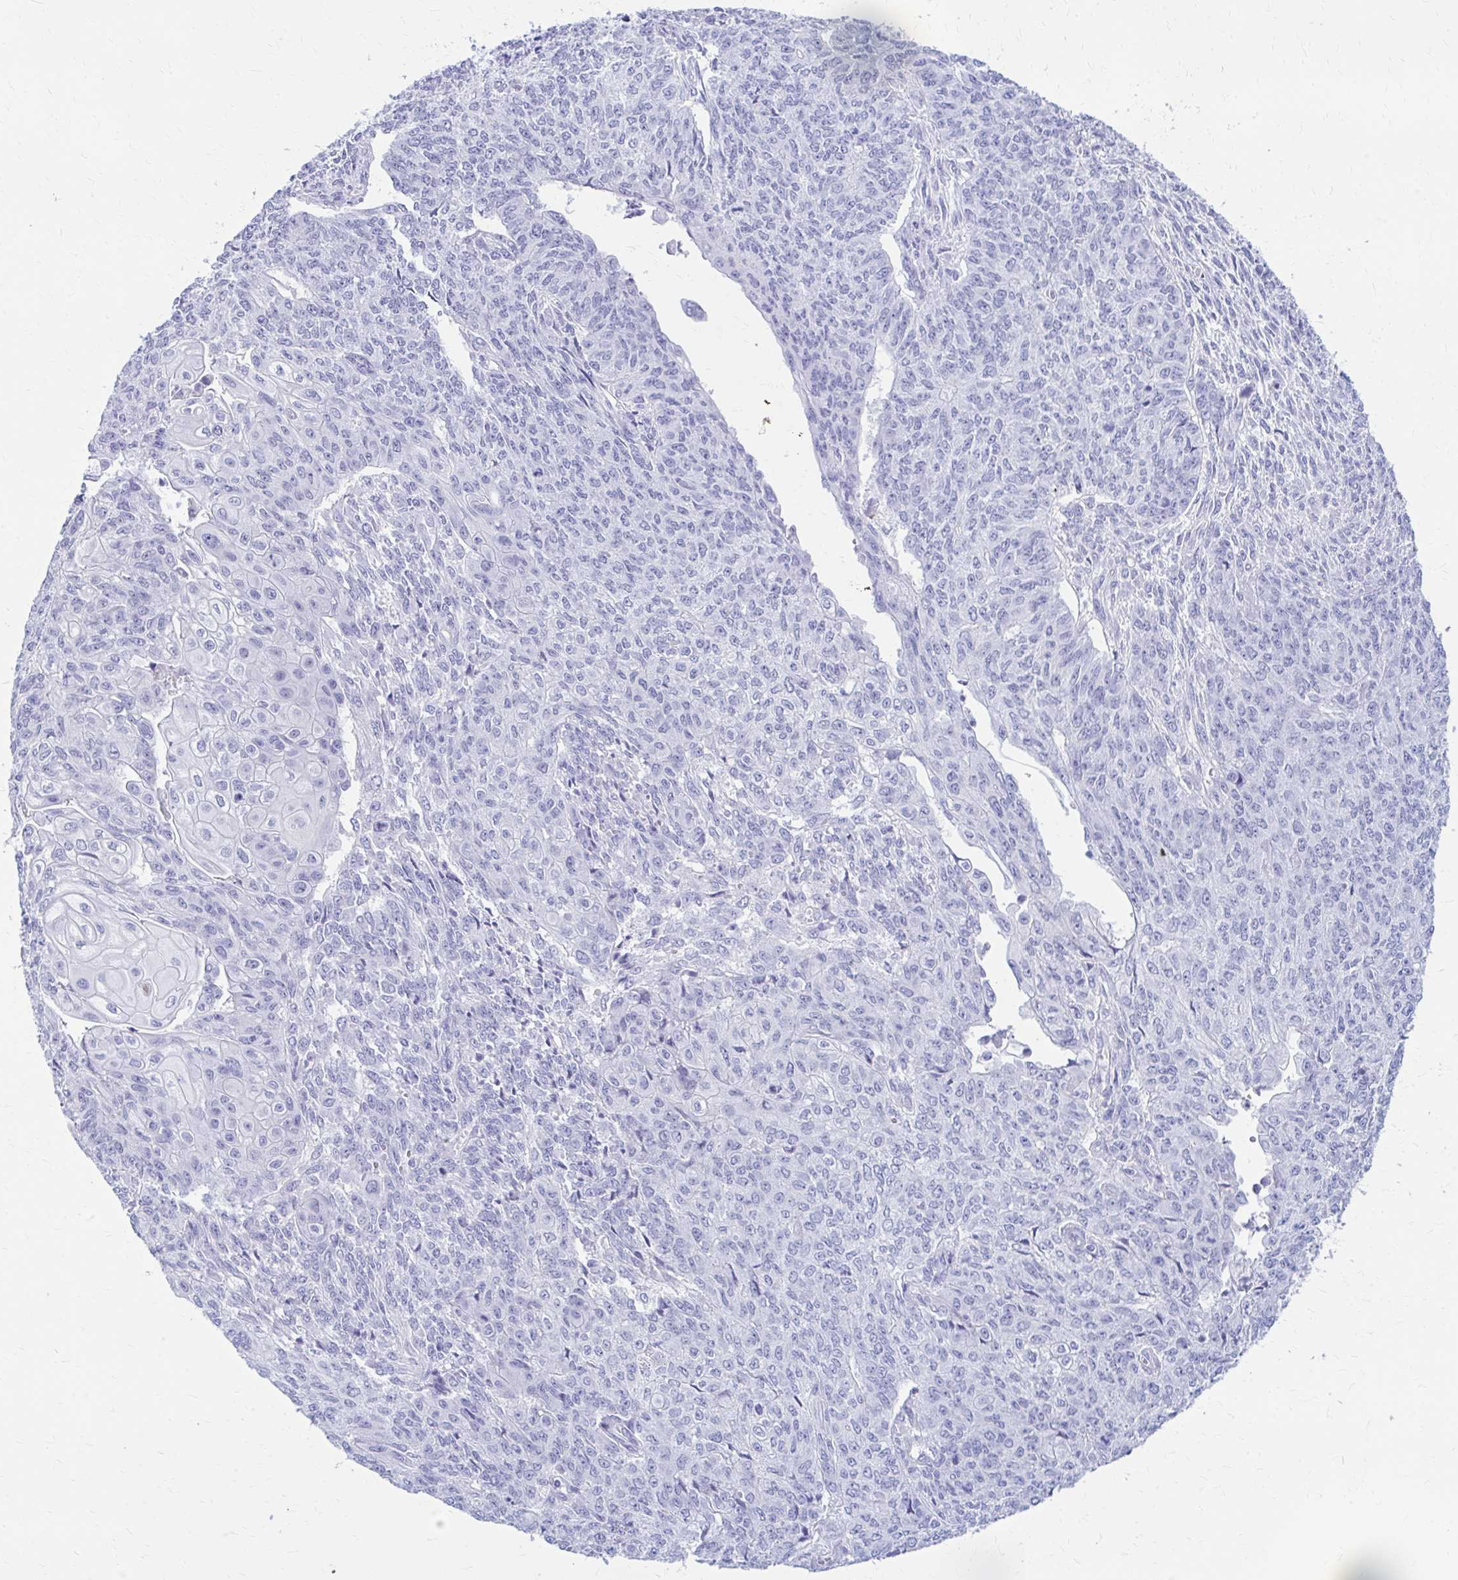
{"staining": {"intensity": "negative", "quantity": "none", "location": "none"}, "tissue": "endometrial cancer", "cell_type": "Tumor cells", "image_type": "cancer", "snomed": [{"axis": "morphology", "description": "Adenocarcinoma, NOS"}, {"axis": "topography", "description": "Endometrium"}], "caption": "Immunohistochemical staining of endometrial cancer (adenocarcinoma) shows no significant expression in tumor cells.", "gene": "NSG2", "patient": {"sex": "female", "age": 32}}